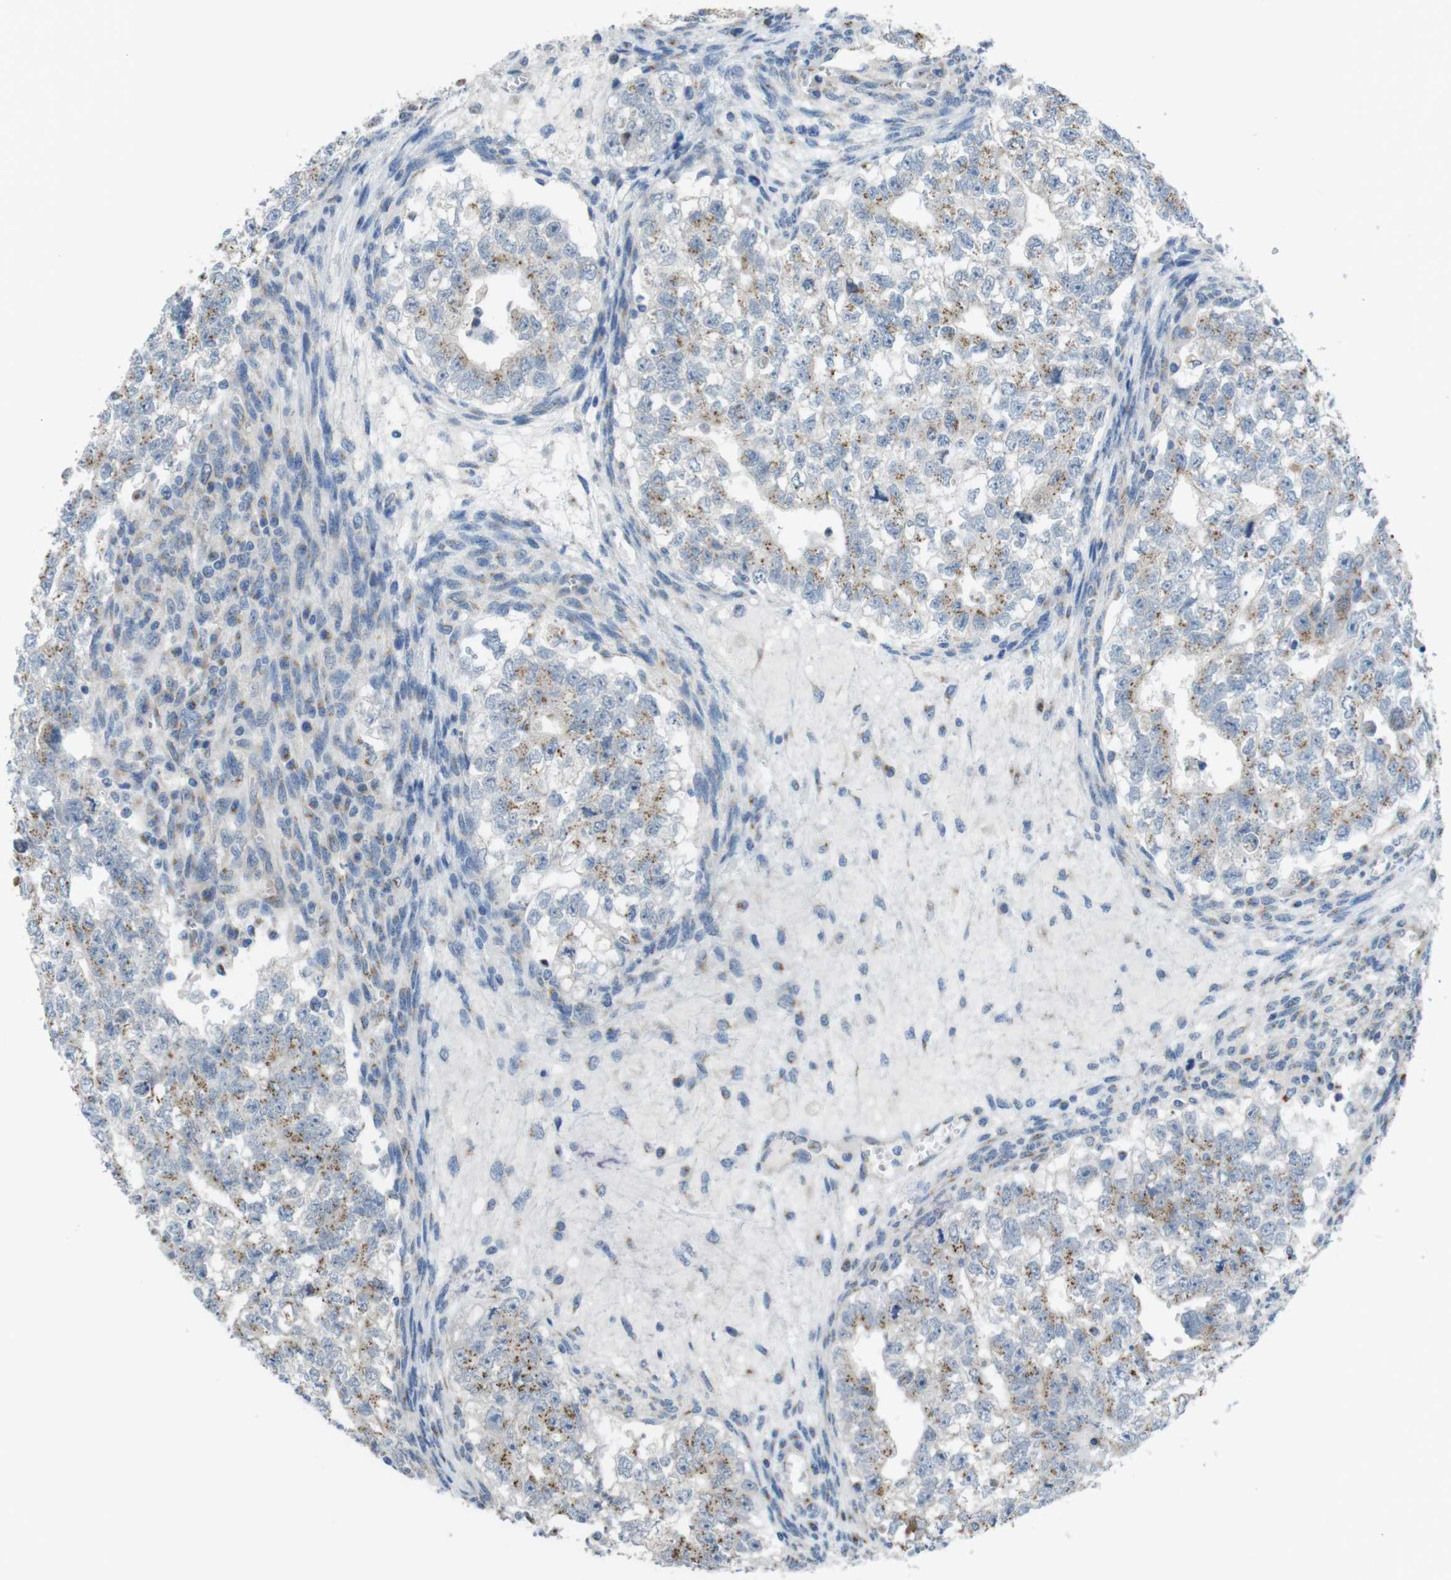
{"staining": {"intensity": "moderate", "quantity": "25%-75%", "location": "cytoplasmic/membranous"}, "tissue": "testis cancer", "cell_type": "Tumor cells", "image_type": "cancer", "snomed": [{"axis": "morphology", "description": "Seminoma, NOS"}, {"axis": "morphology", "description": "Carcinoma, Embryonal, NOS"}, {"axis": "topography", "description": "Testis"}], "caption": "Brown immunohistochemical staining in human testis cancer reveals moderate cytoplasmic/membranous positivity in approximately 25%-75% of tumor cells.", "gene": "RAB6A", "patient": {"sex": "male", "age": 38}}